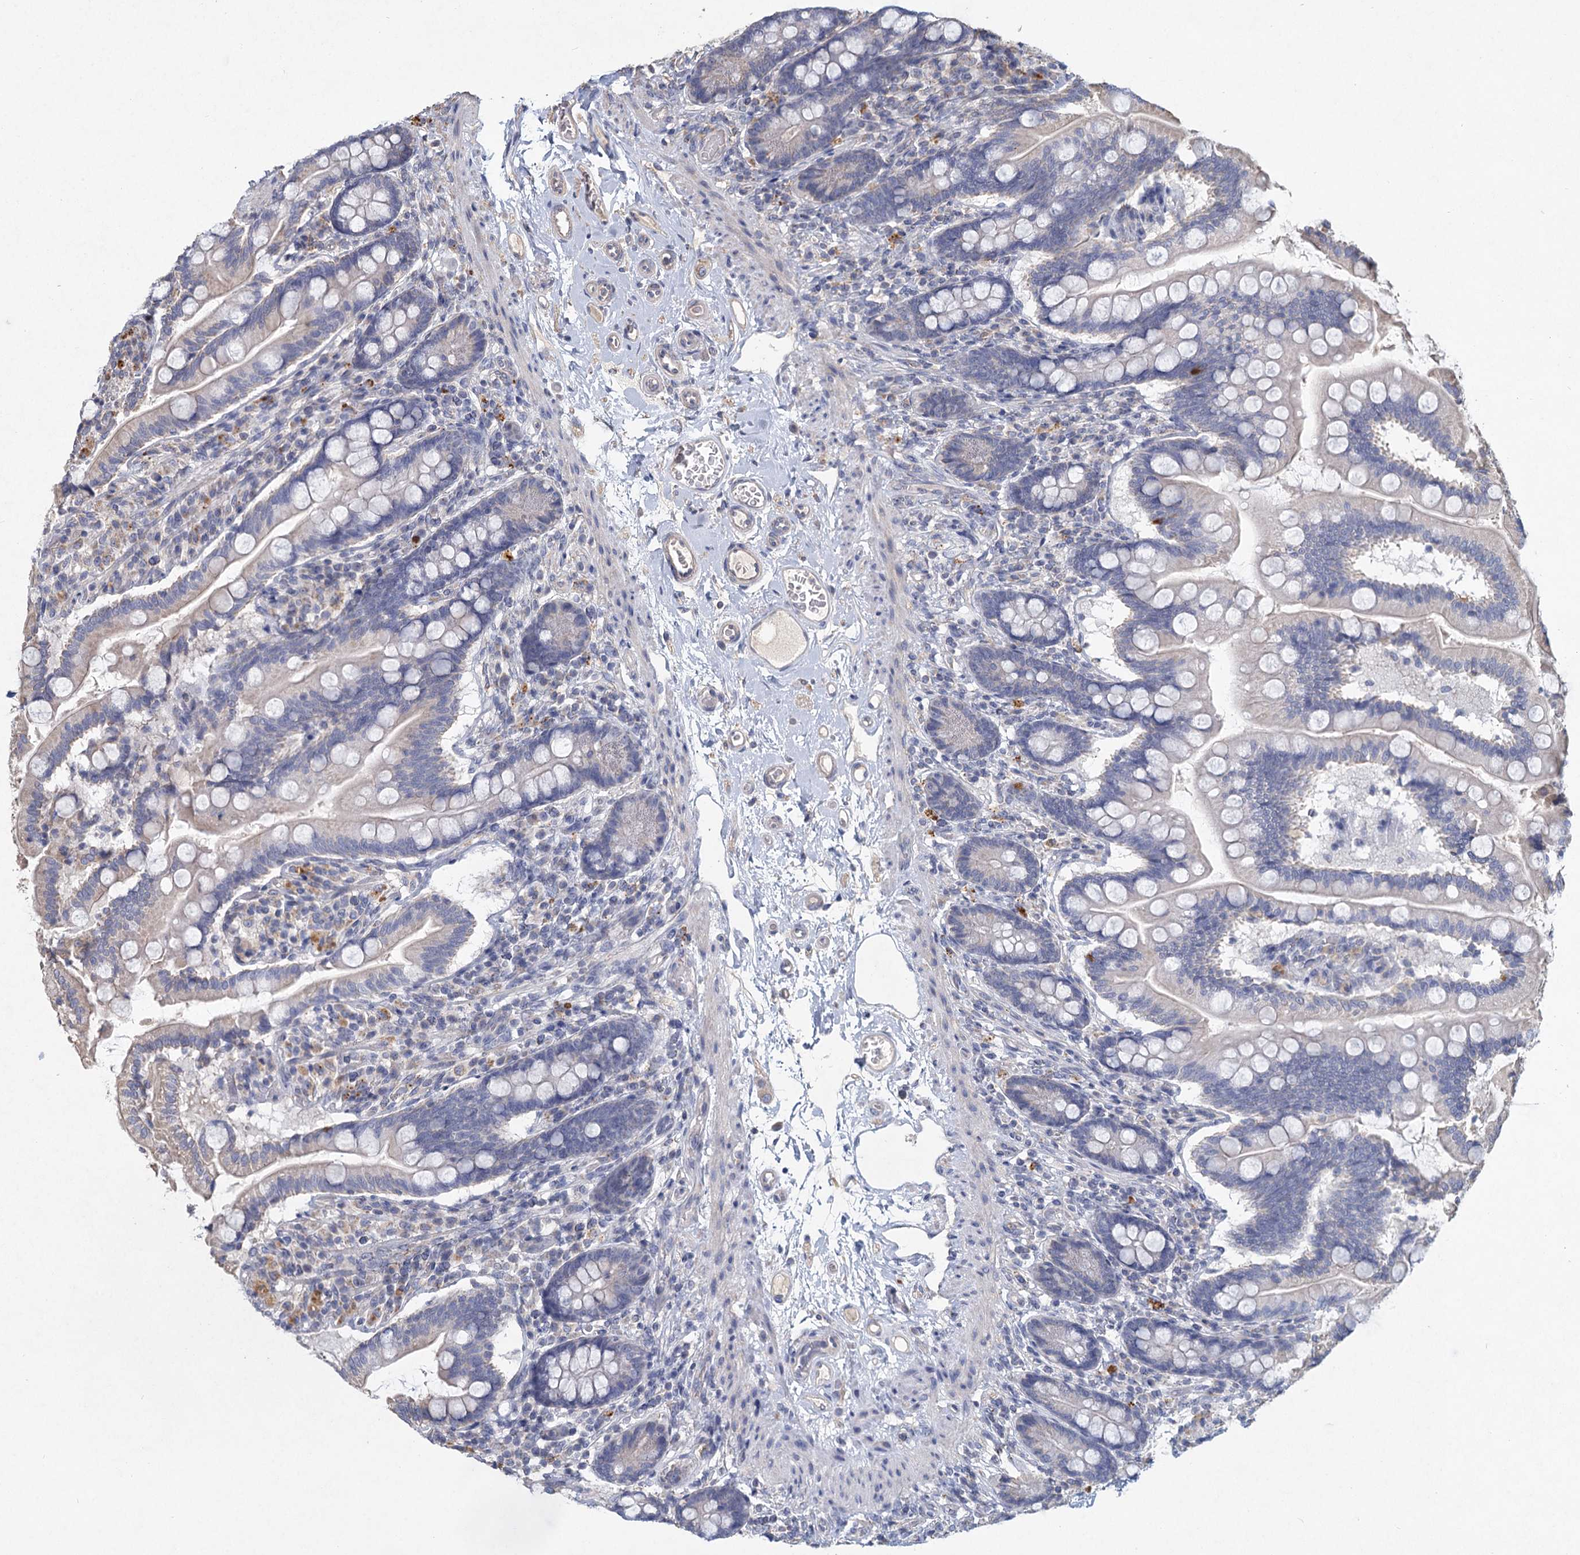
{"staining": {"intensity": "negative", "quantity": "none", "location": "none"}, "tissue": "small intestine", "cell_type": "Glandular cells", "image_type": "normal", "snomed": [{"axis": "morphology", "description": "Normal tissue, NOS"}, {"axis": "topography", "description": "Small intestine"}], "caption": "Glandular cells are negative for protein expression in benign human small intestine. (DAB (3,3'-diaminobenzidine) immunohistochemistry, high magnification).", "gene": "HES2", "patient": {"sex": "female", "age": 64}}